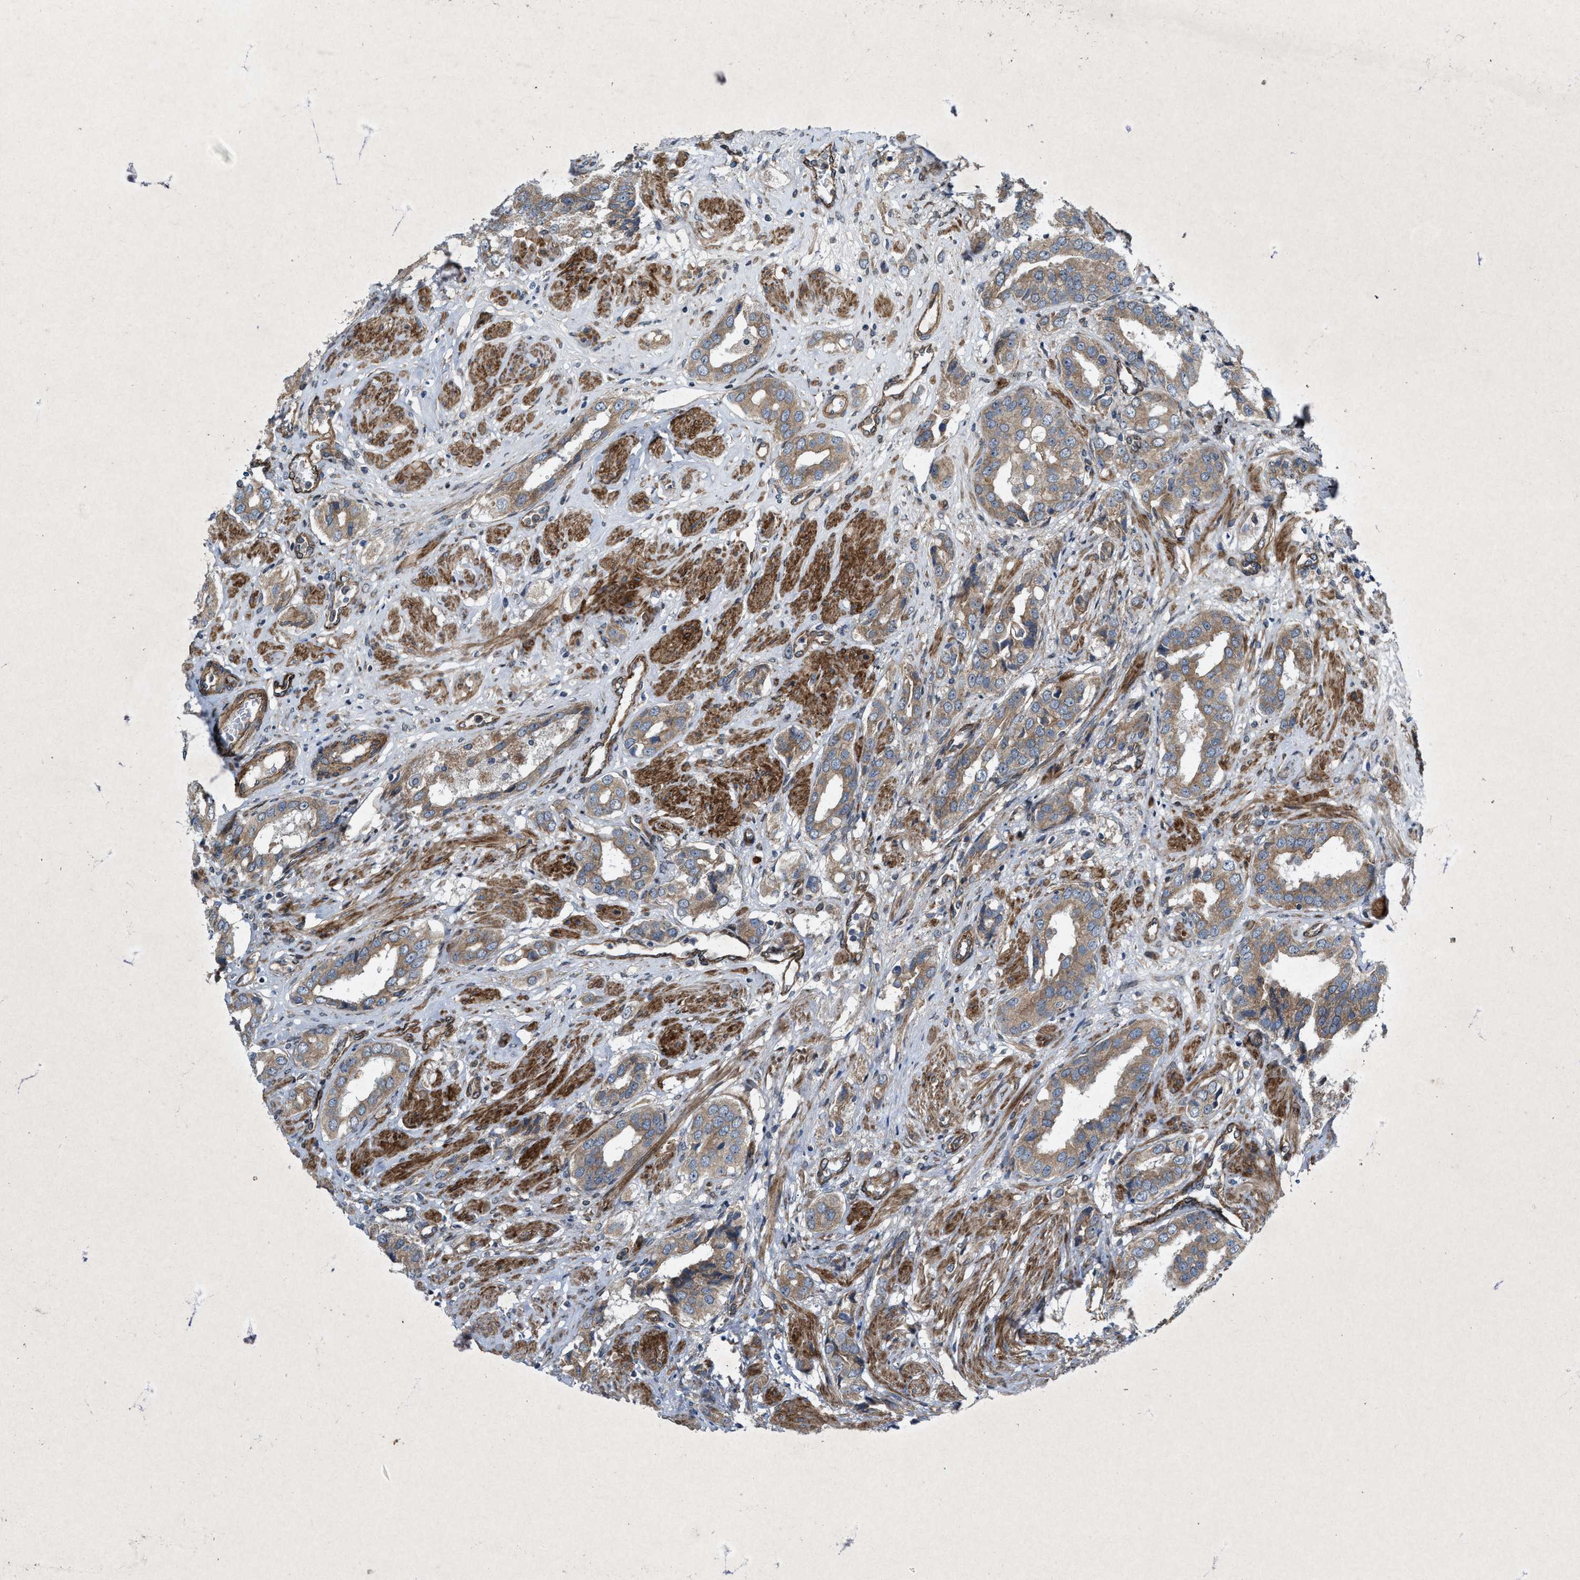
{"staining": {"intensity": "weak", "quantity": ">75%", "location": "cytoplasmic/membranous"}, "tissue": "prostate cancer", "cell_type": "Tumor cells", "image_type": "cancer", "snomed": [{"axis": "morphology", "description": "Adenocarcinoma, High grade"}, {"axis": "topography", "description": "Prostate"}], "caption": "A low amount of weak cytoplasmic/membranous staining is present in about >75% of tumor cells in adenocarcinoma (high-grade) (prostate) tissue.", "gene": "URGCP", "patient": {"sex": "male", "age": 52}}